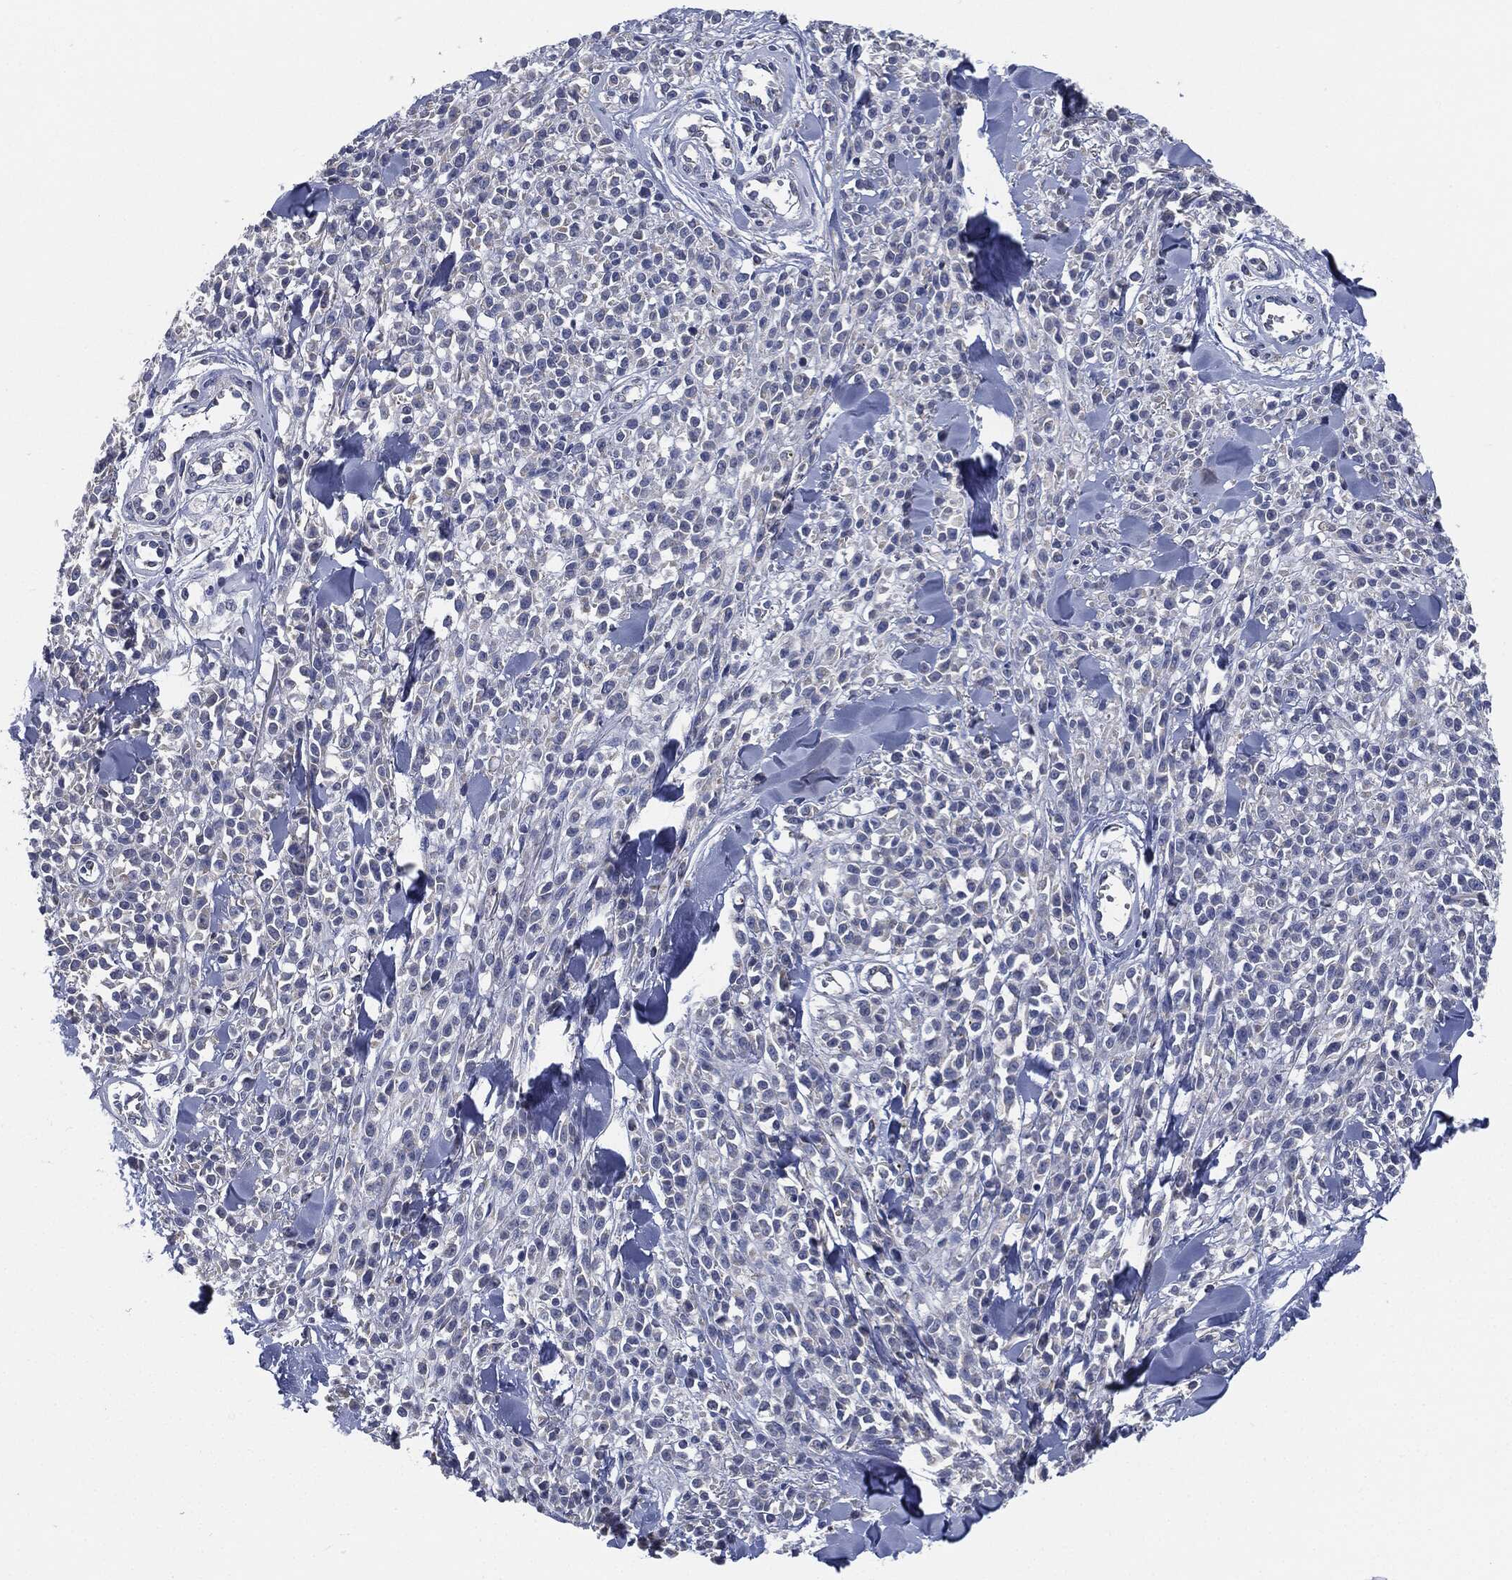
{"staining": {"intensity": "negative", "quantity": "none", "location": "none"}, "tissue": "melanoma", "cell_type": "Tumor cells", "image_type": "cancer", "snomed": [{"axis": "morphology", "description": "Malignant melanoma, NOS"}, {"axis": "topography", "description": "Skin"}, {"axis": "topography", "description": "Skin of trunk"}], "caption": "Photomicrograph shows no protein staining in tumor cells of melanoma tissue.", "gene": "SIGLEC9", "patient": {"sex": "male", "age": 74}}